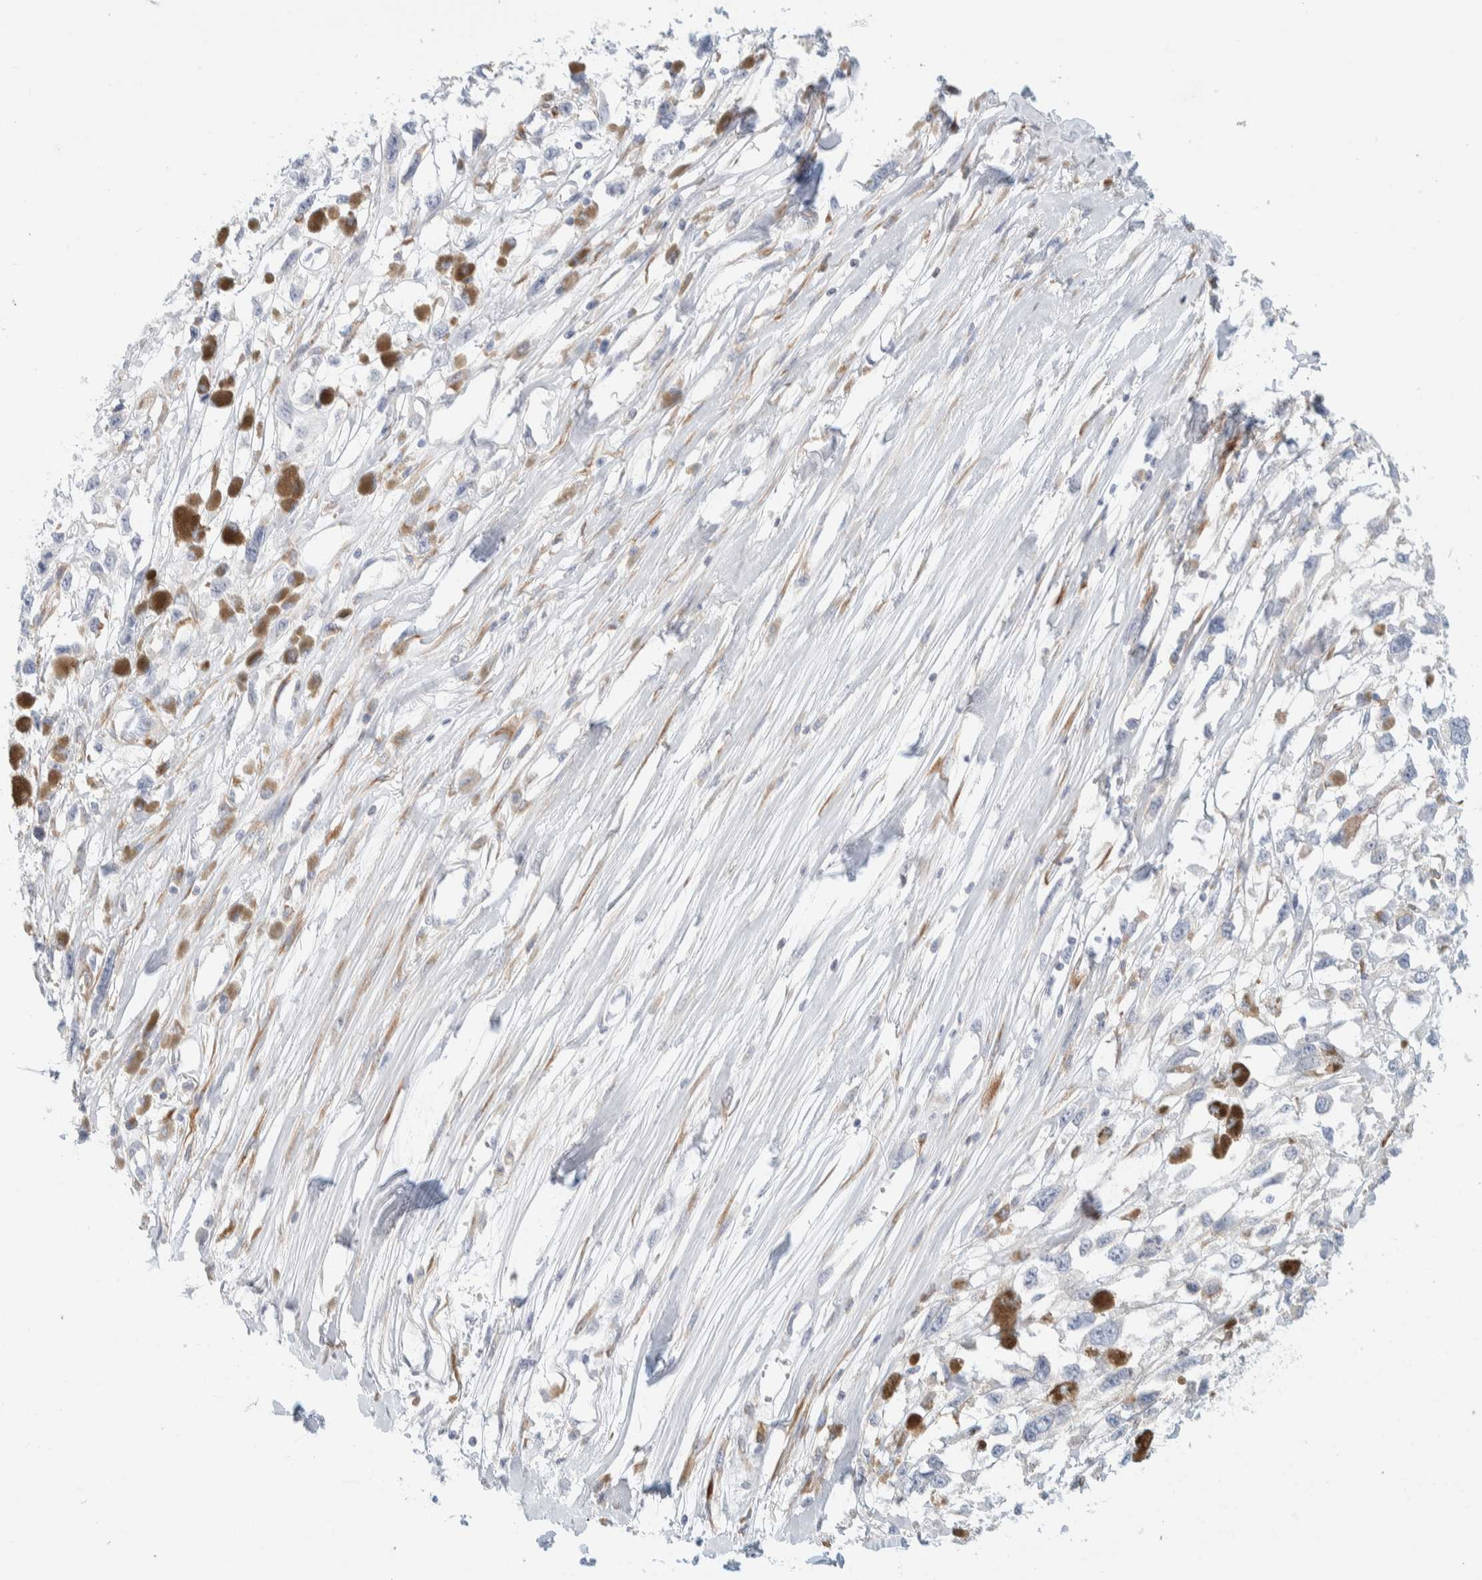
{"staining": {"intensity": "negative", "quantity": "none", "location": "none"}, "tissue": "melanoma", "cell_type": "Tumor cells", "image_type": "cancer", "snomed": [{"axis": "morphology", "description": "Malignant melanoma, Metastatic site"}, {"axis": "topography", "description": "Lymph node"}], "caption": "Tumor cells are negative for brown protein staining in malignant melanoma (metastatic site).", "gene": "ATCAY", "patient": {"sex": "male", "age": 59}}